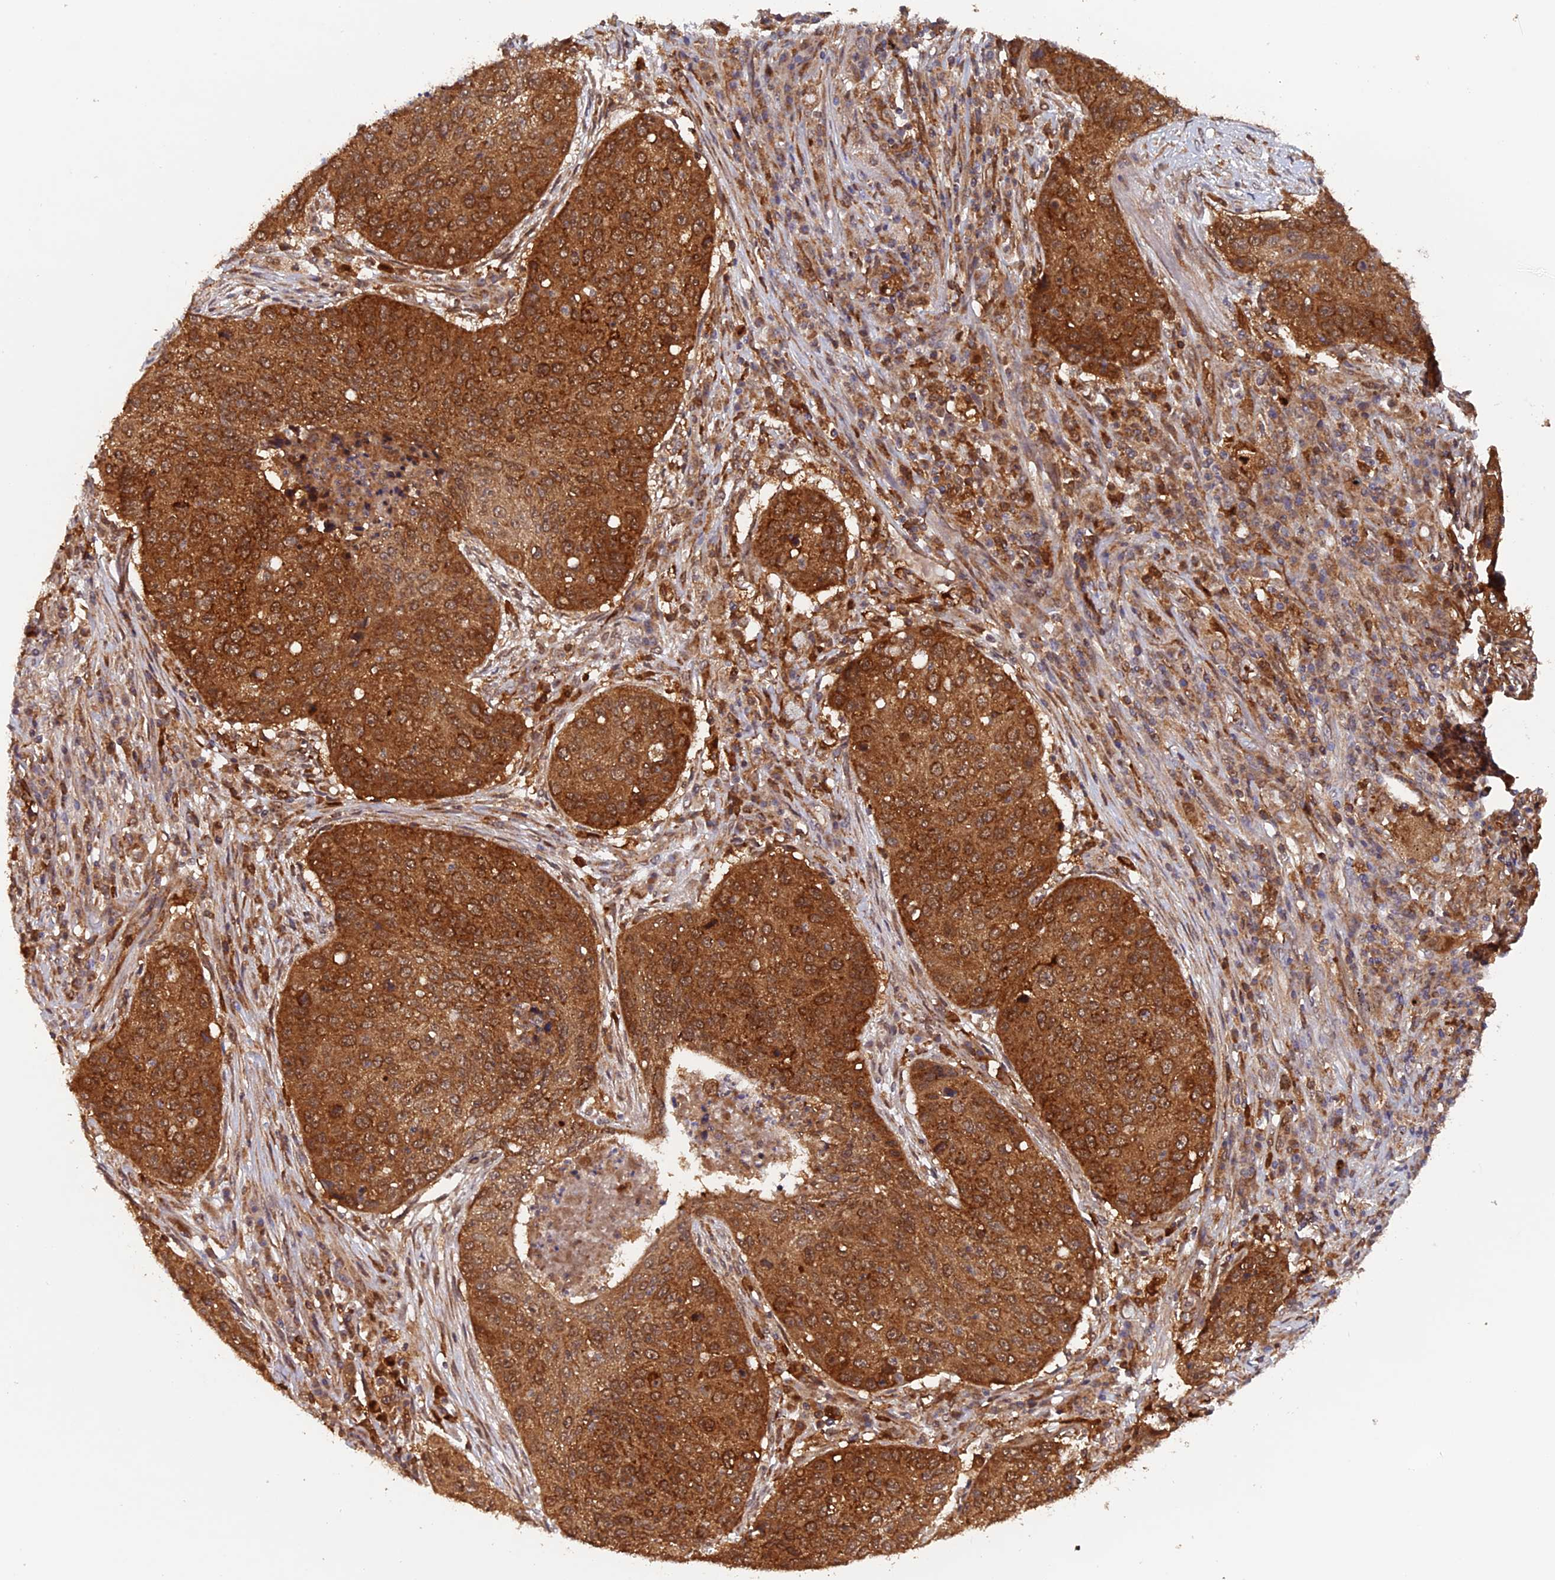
{"staining": {"intensity": "strong", "quantity": ">75%", "location": "cytoplasmic/membranous"}, "tissue": "lung cancer", "cell_type": "Tumor cells", "image_type": "cancer", "snomed": [{"axis": "morphology", "description": "Squamous cell carcinoma, NOS"}, {"axis": "topography", "description": "Lung"}], "caption": "Squamous cell carcinoma (lung) stained with DAB (3,3'-diaminobenzidine) IHC reveals high levels of strong cytoplasmic/membranous staining in approximately >75% of tumor cells.", "gene": "DTYMK", "patient": {"sex": "female", "age": 63}}